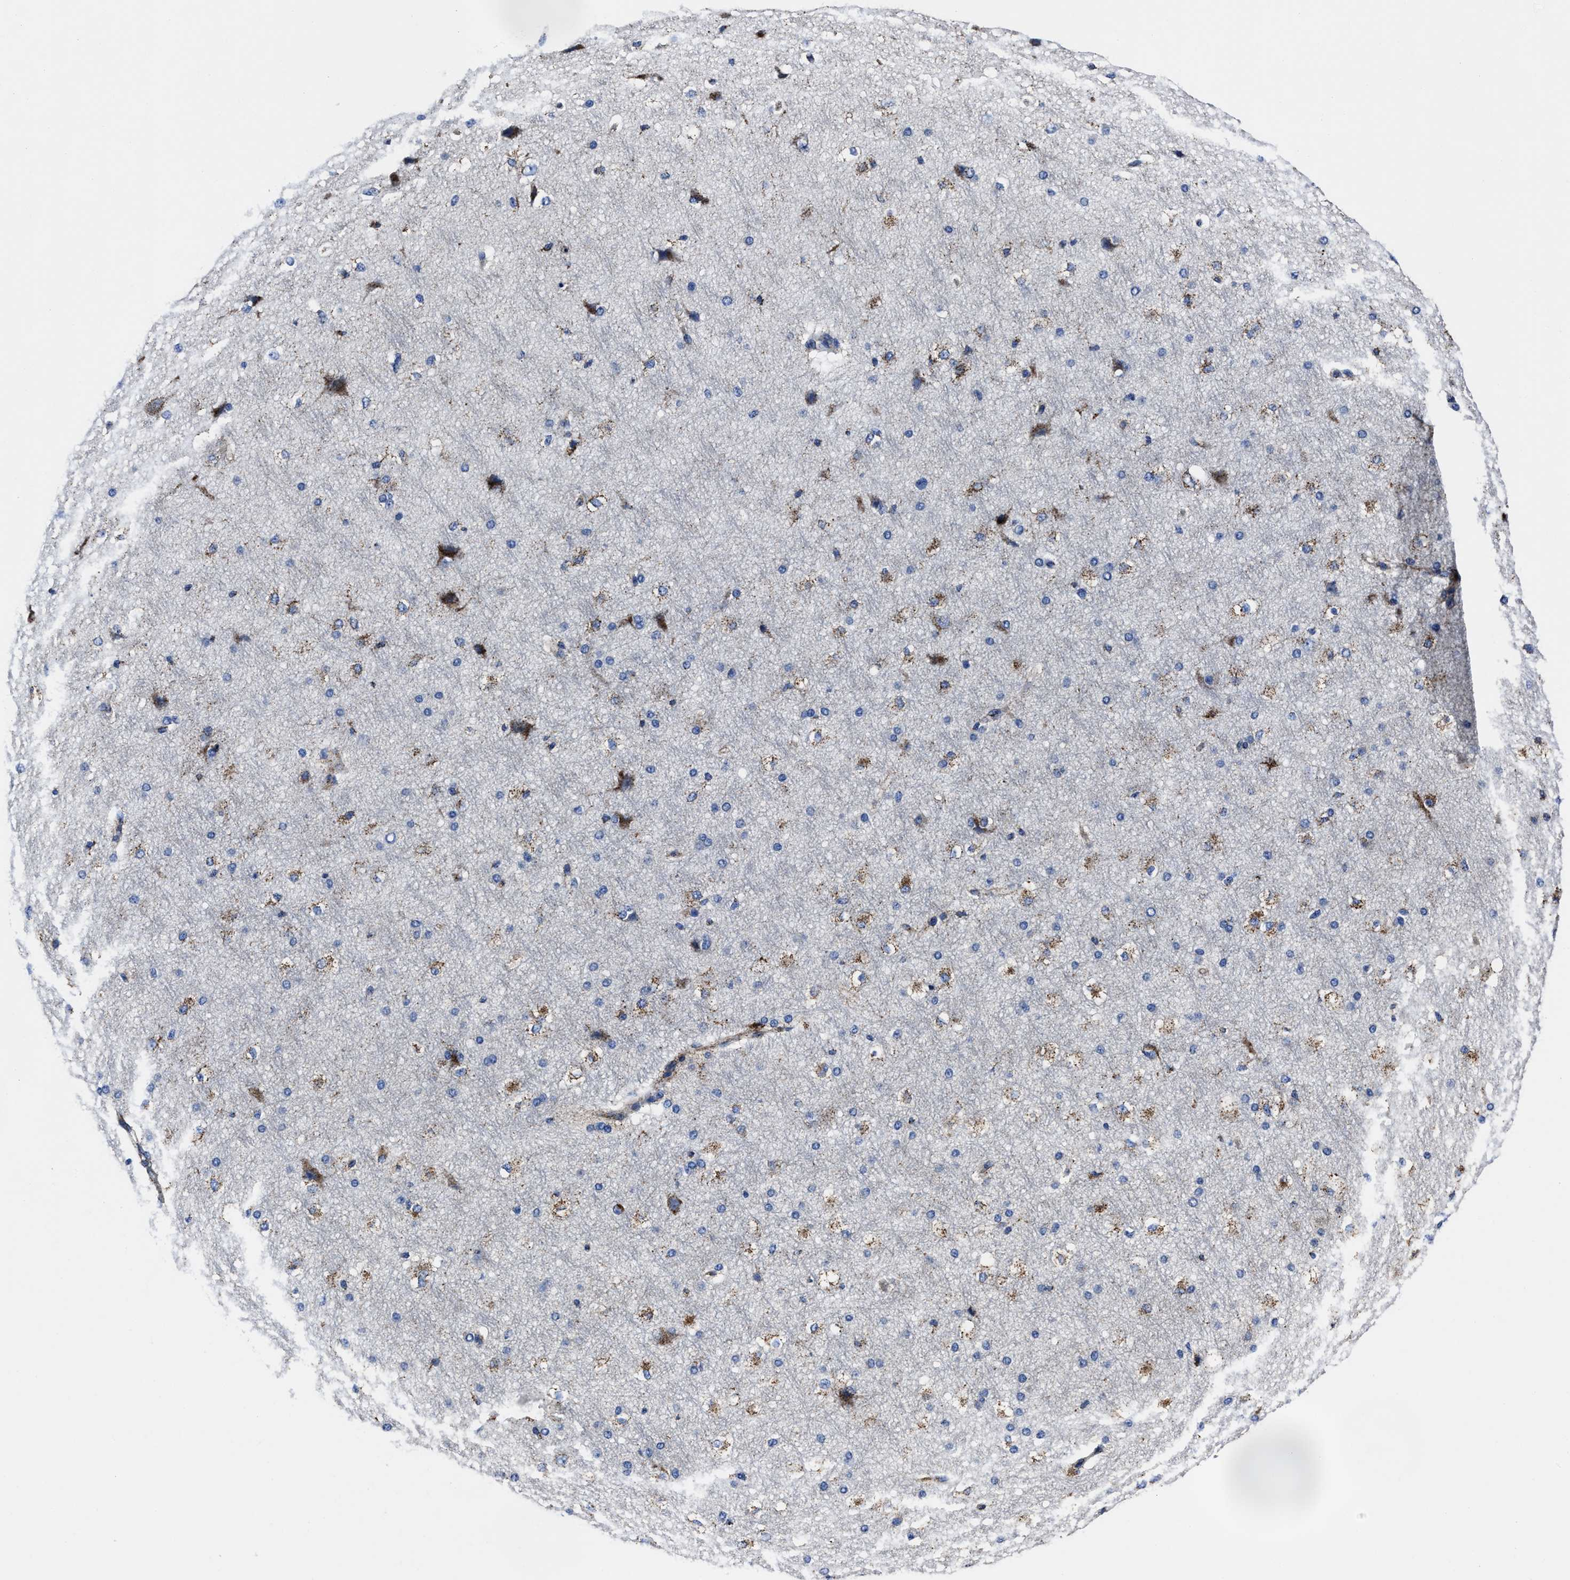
{"staining": {"intensity": "moderate", "quantity": "25%-75%", "location": "cytoplasmic/membranous"}, "tissue": "cerebral cortex", "cell_type": "Endothelial cells", "image_type": "normal", "snomed": [{"axis": "morphology", "description": "Normal tissue, NOS"}, {"axis": "morphology", "description": "Developmental malformation"}, {"axis": "topography", "description": "Cerebral cortex"}], "caption": "Normal cerebral cortex displays moderate cytoplasmic/membranous staining in about 25%-75% of endothelial cells, visualized by immunohistochemistry. The staining was performed using DAB to visualize the protein expression in brown, while the nuclei were stained in blue with hematoxylin (Magnification: 20x).", "gene": "LAMTOR4", "patient": {"sex": "female", "age": 30}}